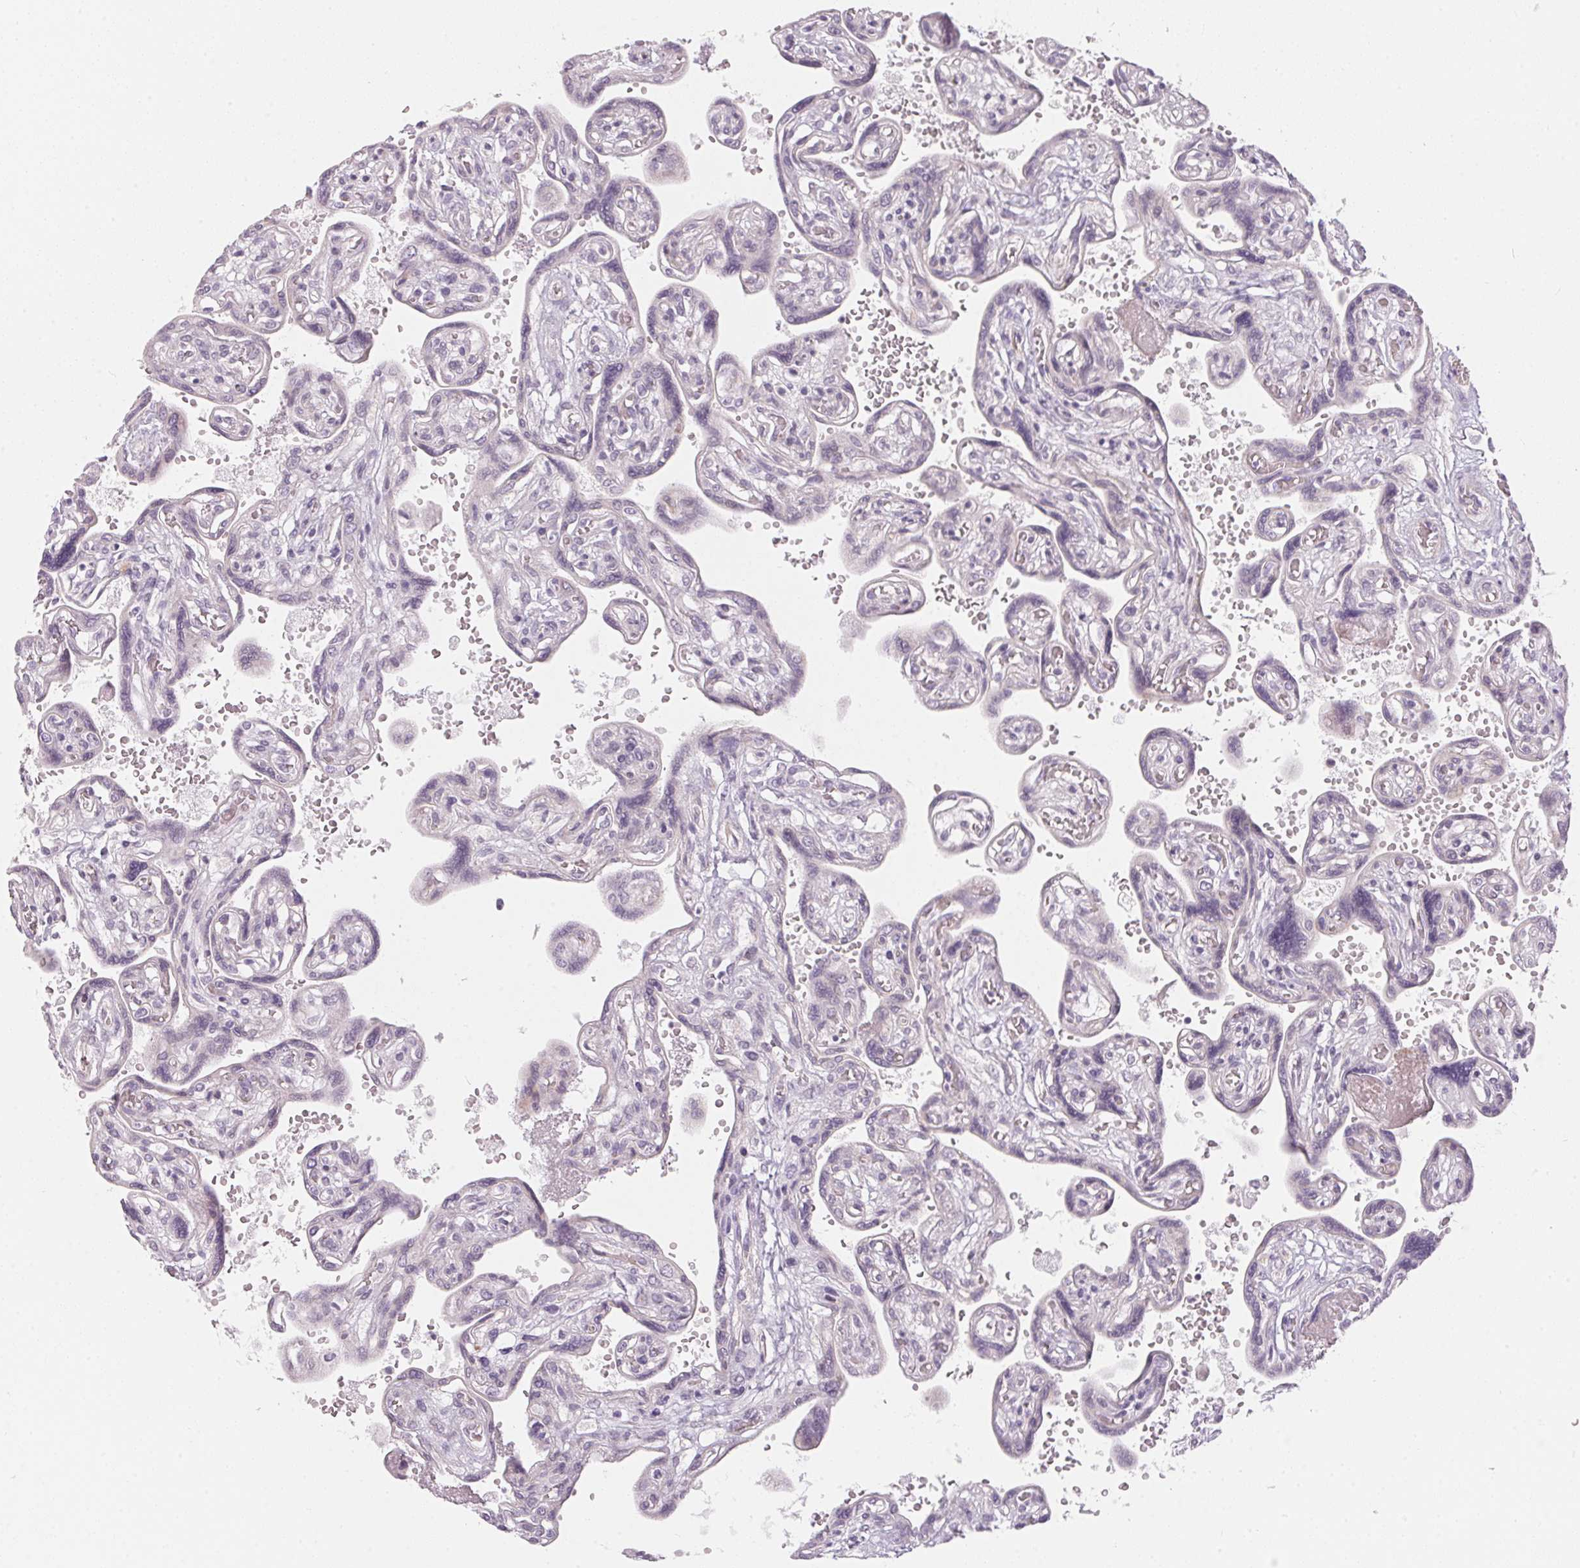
{"staining": {"intensity": "negative", "quantity": "none", "location": "none"}, "tissue": "placenta", "cell_type": "Decidual cells", "image_type": "normal", "snomed": [{"axis": "morphology", "description": "Normal tissue, NOS"}, {"axis": "topography", "description": "Placenta"}], "caption": "High power microscopy image of an immunohistochemistry histopathology image of benign placenta, revealing no significant staining in decidual cells.", "gene": "GDAP1L1", "patient": {"sex": "female", "age": 32}}